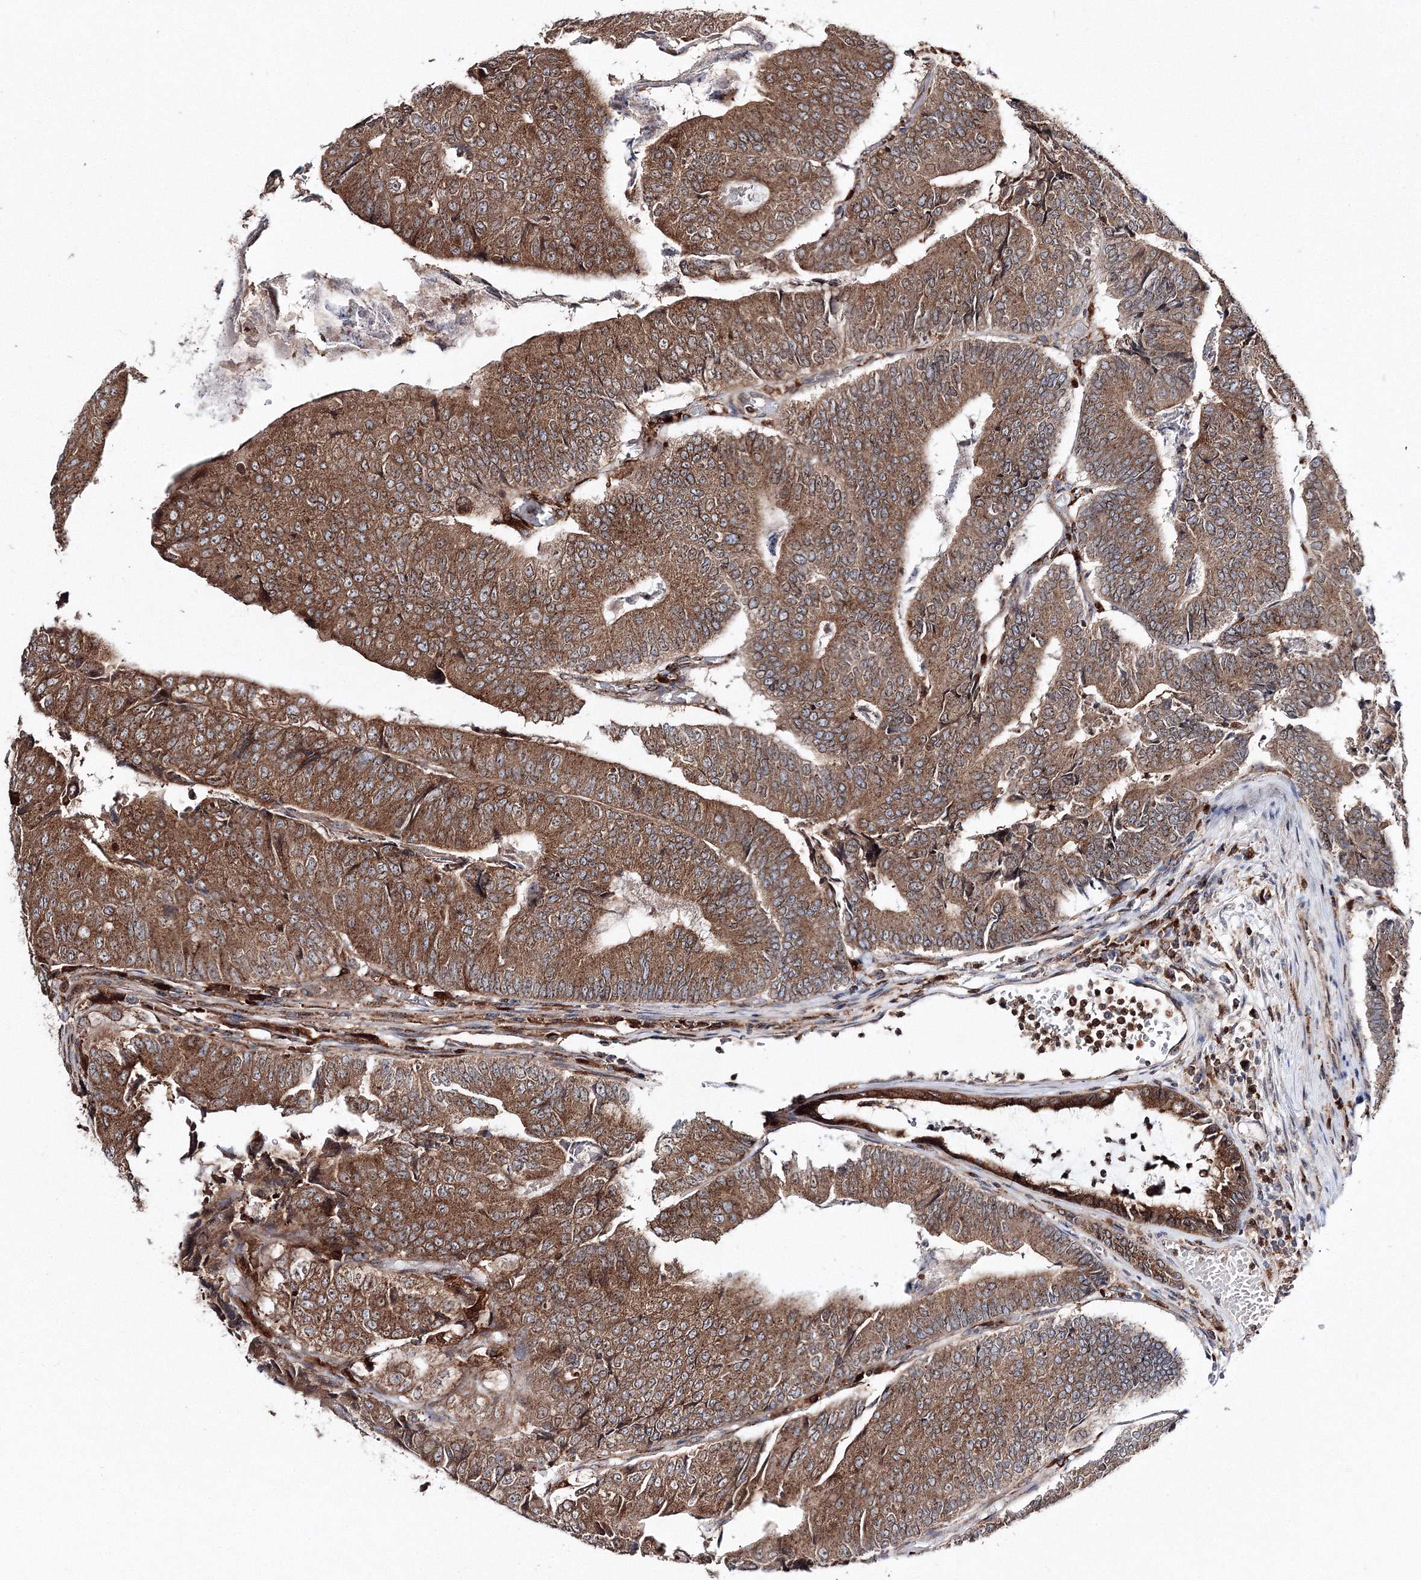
{"staining": {"intensity": "moderate", "quantity": ">75%", "location": "cytoplasmic/membranous"}, "tissue": "colorectal cancer", "cell_type": "Tumor cells", "image_type": "cancer", "snomed": [{"axis": "morphology", "description": "Adenocarcinoma, NOS"}, {"axis": "topography", "description": "Colon"}], "caption": "Immunohistochemistry of adenocarcinoma (colorectal) reveals medium levels of moderate cytoplasmic/membranous expression in about >75% of tumor cells.", "gene": "ARCN1", "patient": {"sex": "female", "age": 67}}